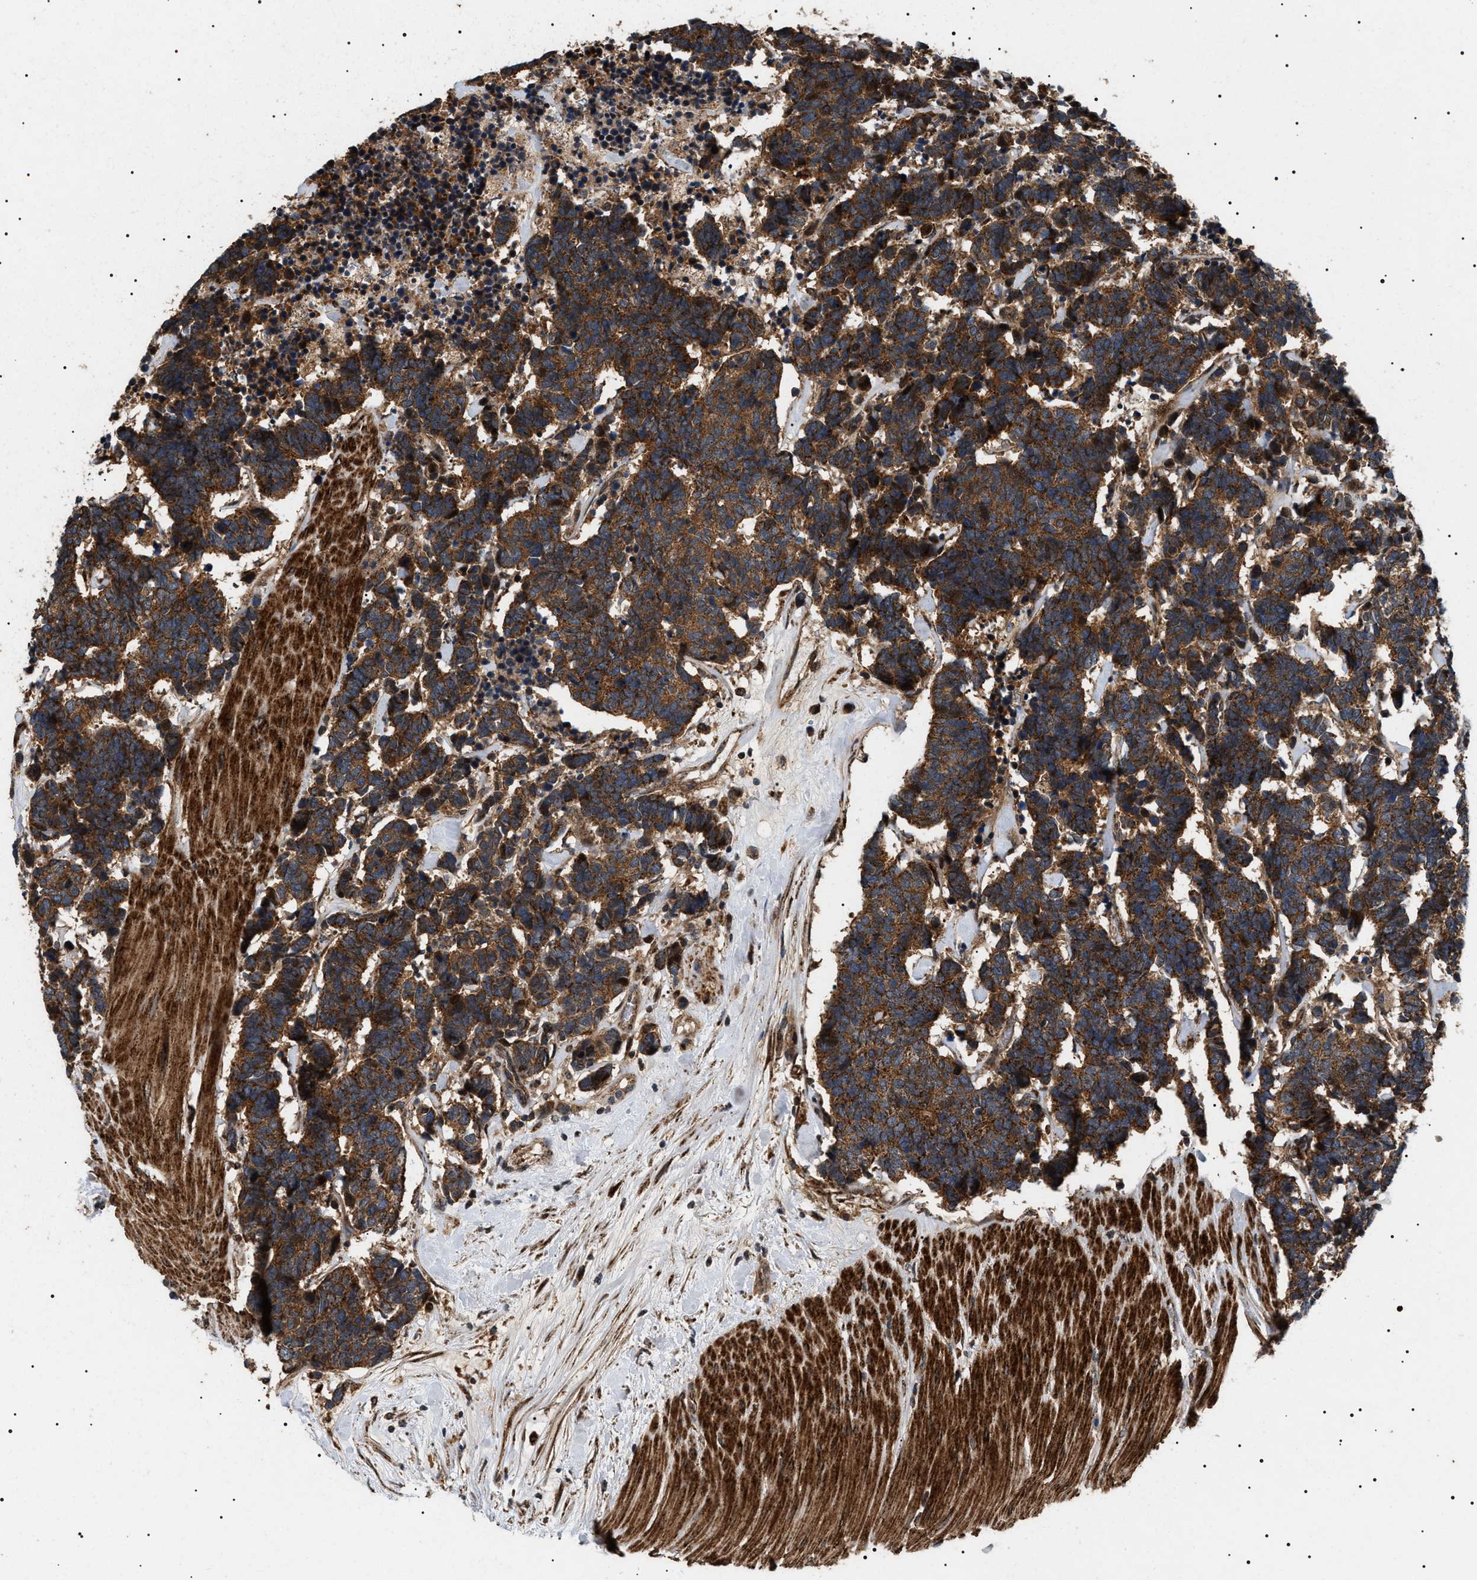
{"staining": {"intensity": "strong", "quantity": ">75%", "location": "cytoplasmic/membranous"}, "tissue": "carcinoid", "cell_type": "Tumor cells", "image_type": "cancer", "snomed": [{"axis": "morphology", "description": "Carcinoma, NOS"}, {"axis": "morphology", "description": "Carcinoid, malignant, NOS"}, {"axis": "topography", "description": "Urinary bladder"}], "caption": "Tumor cells display strong cytoplasmic/membranous expression in approximately >75% of cells in carcinoid.", "gene": "ZBTB26", "patient": {"sex": "male", "age": 57}}